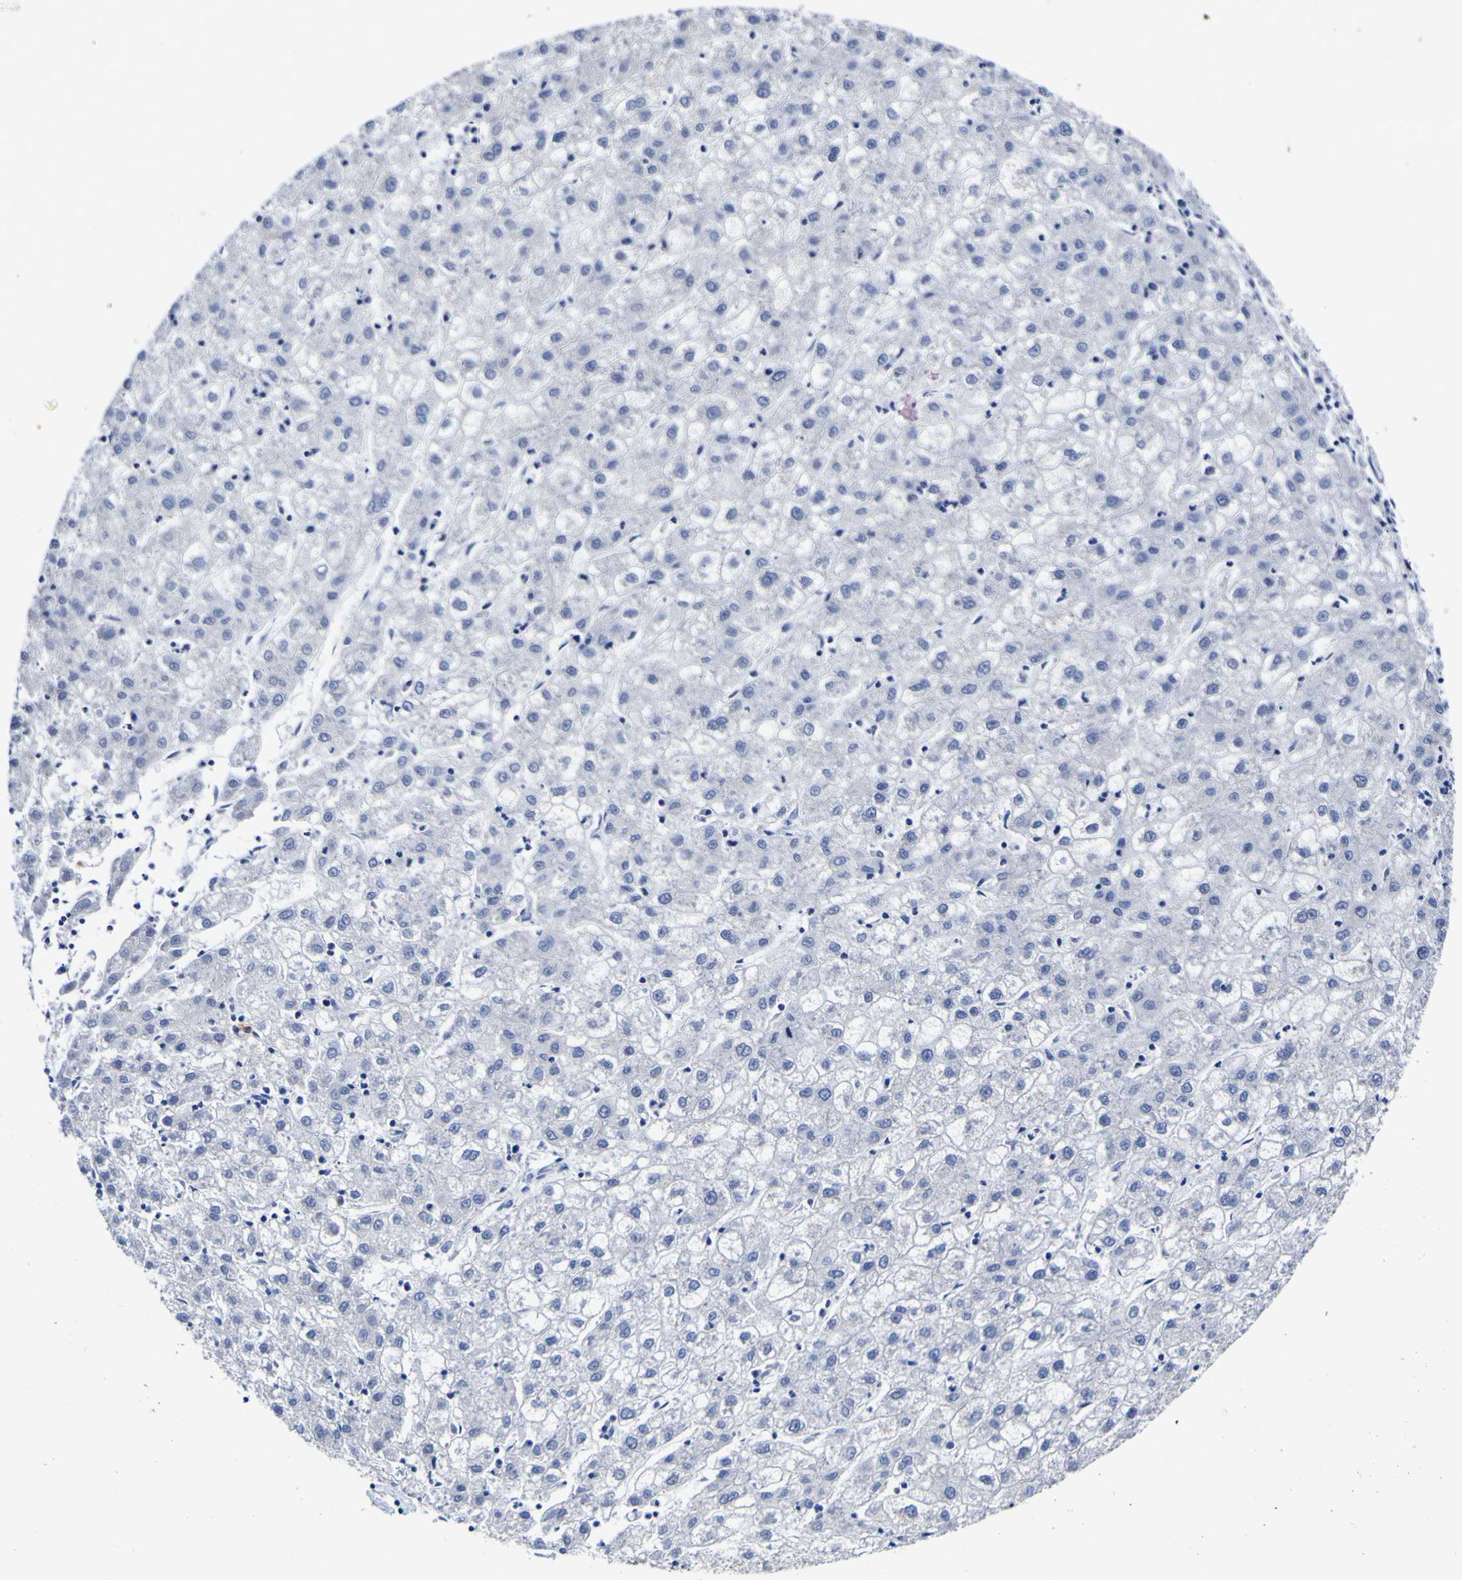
{"staining": {"intensity": "negative", "quantity": "none", "location": "none"}, "tissue": "liver cancer", "cell_type": "Tumor cells", "image_type": "cancer", "snomed": [{"axis": "morphology", "description": "Carcinoma, Hepatocellular, NOS"}, {"axis": "topography", "description": "Liver"}], "caption": "A histopathology image of liver hepatocellular carcinoma stained for a protein reveals no brown staining in tumor cells.", "gene": "CASP6", "patient": {"sex": "male", "age": 72}}